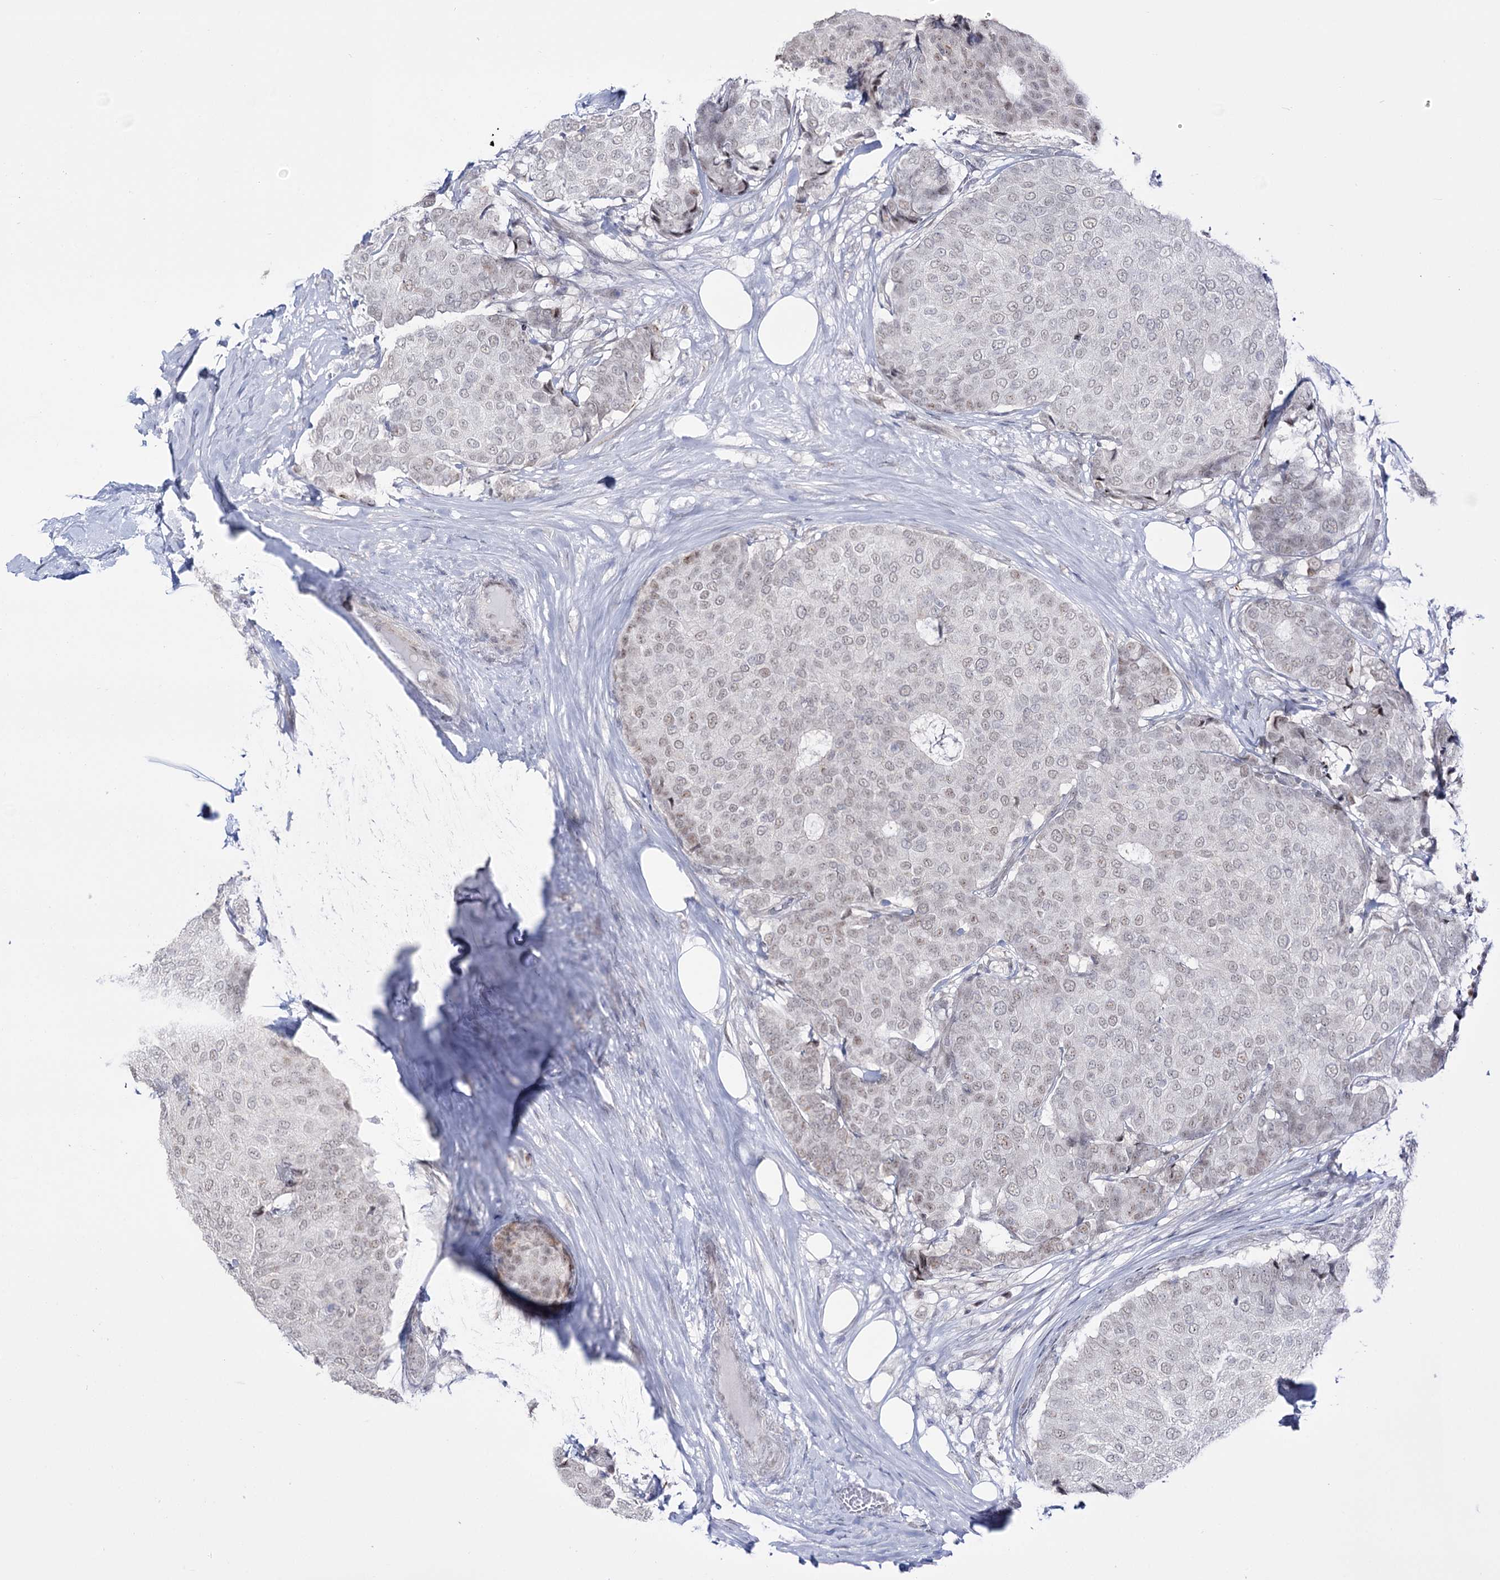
{"staining": {"intensity": "weak", "quantity": "<25%", "location": "nuclear"}, "tissue": "breast cancer", "cell_type": "Tumor cells", "image_type": "cancer", "snomed": [{"axis": "morphology", "description": "Duct carcinoma"}, {"axis": "topography", "description": "Breast"}], "caption": "Immunohistochemical staining of intraductal carcinoma (breast) reveals no significant expression in tumor cells.", "gene": "RBM15B", "patient": {"sex": "female", "age": 75}}